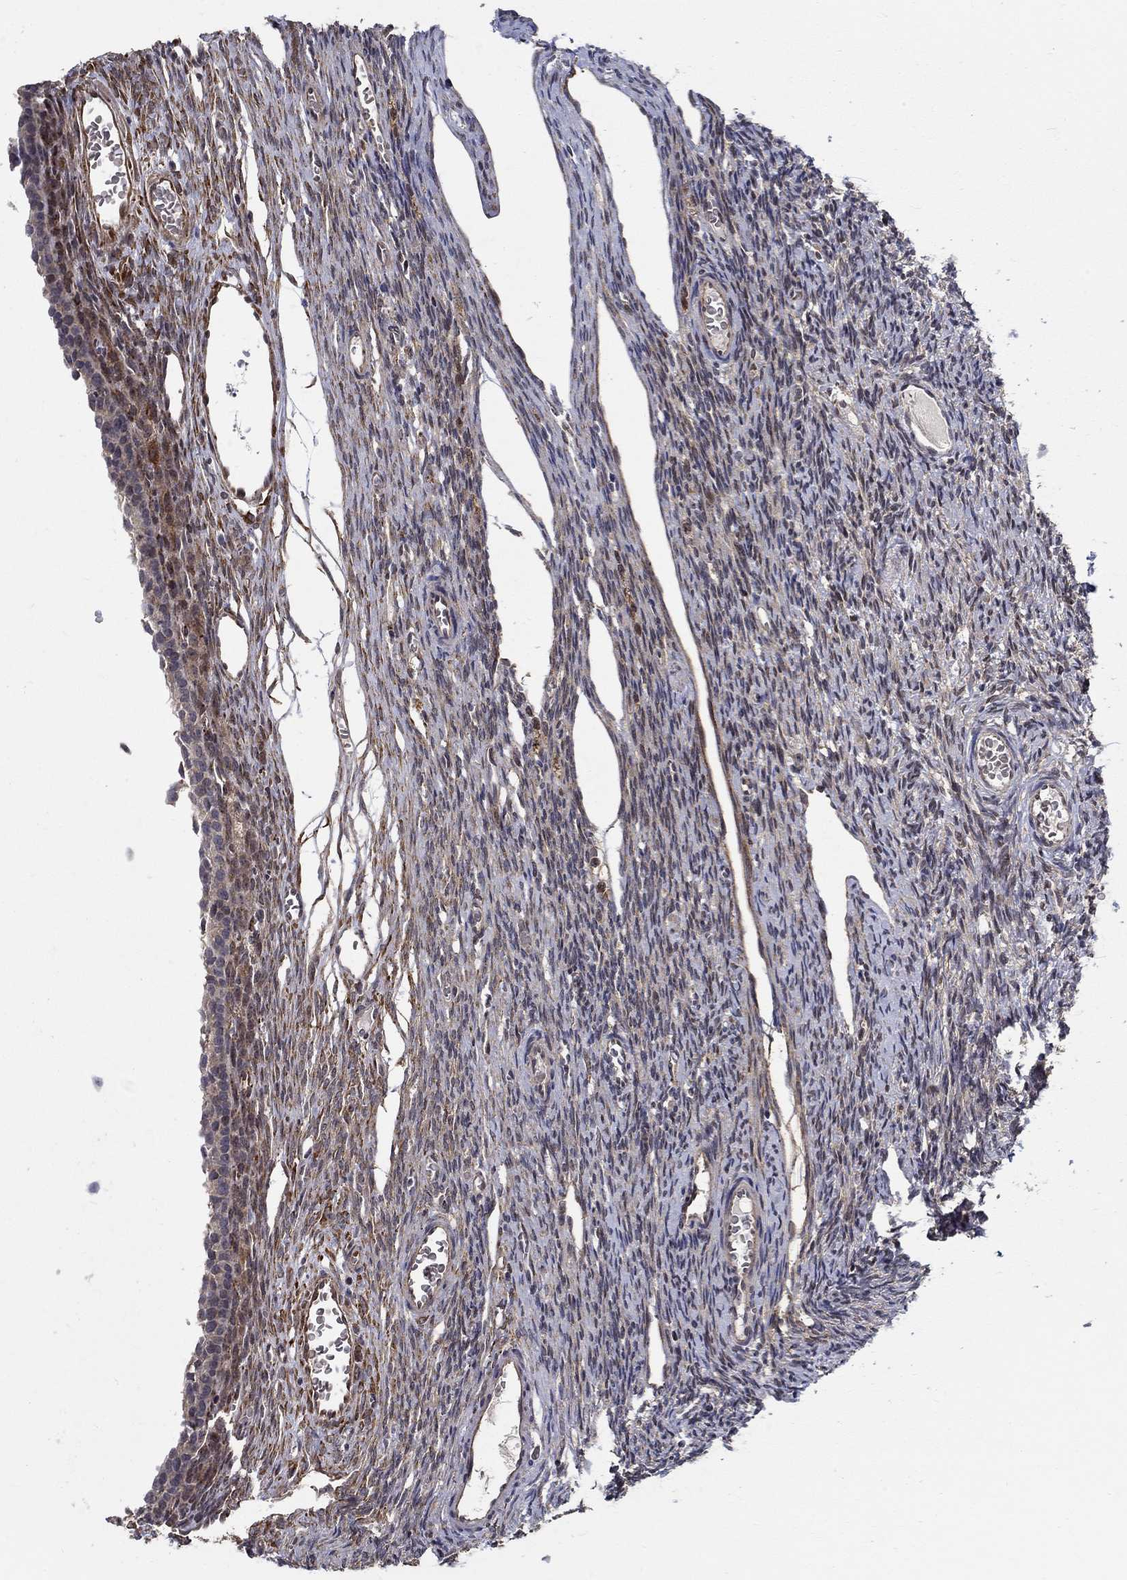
{"staining": {"intensity": "negative", "quantity": "none", "location": "none"}, "tissue": "ovary", "cell_type": "Follicle cells", "image_type": "normal", "snomed": [{"axis": "morphology", "description": "Normal tissue, NOS"}, {"axis": "topography", "description": "Ovary"}], "caption": "An immunohistochemistry histopathology image of normal ovary is shown. There is no staining in follicle cells of ovary.", "gene": "ZNF594", "patient": {"sex": "female", "age": 27}}